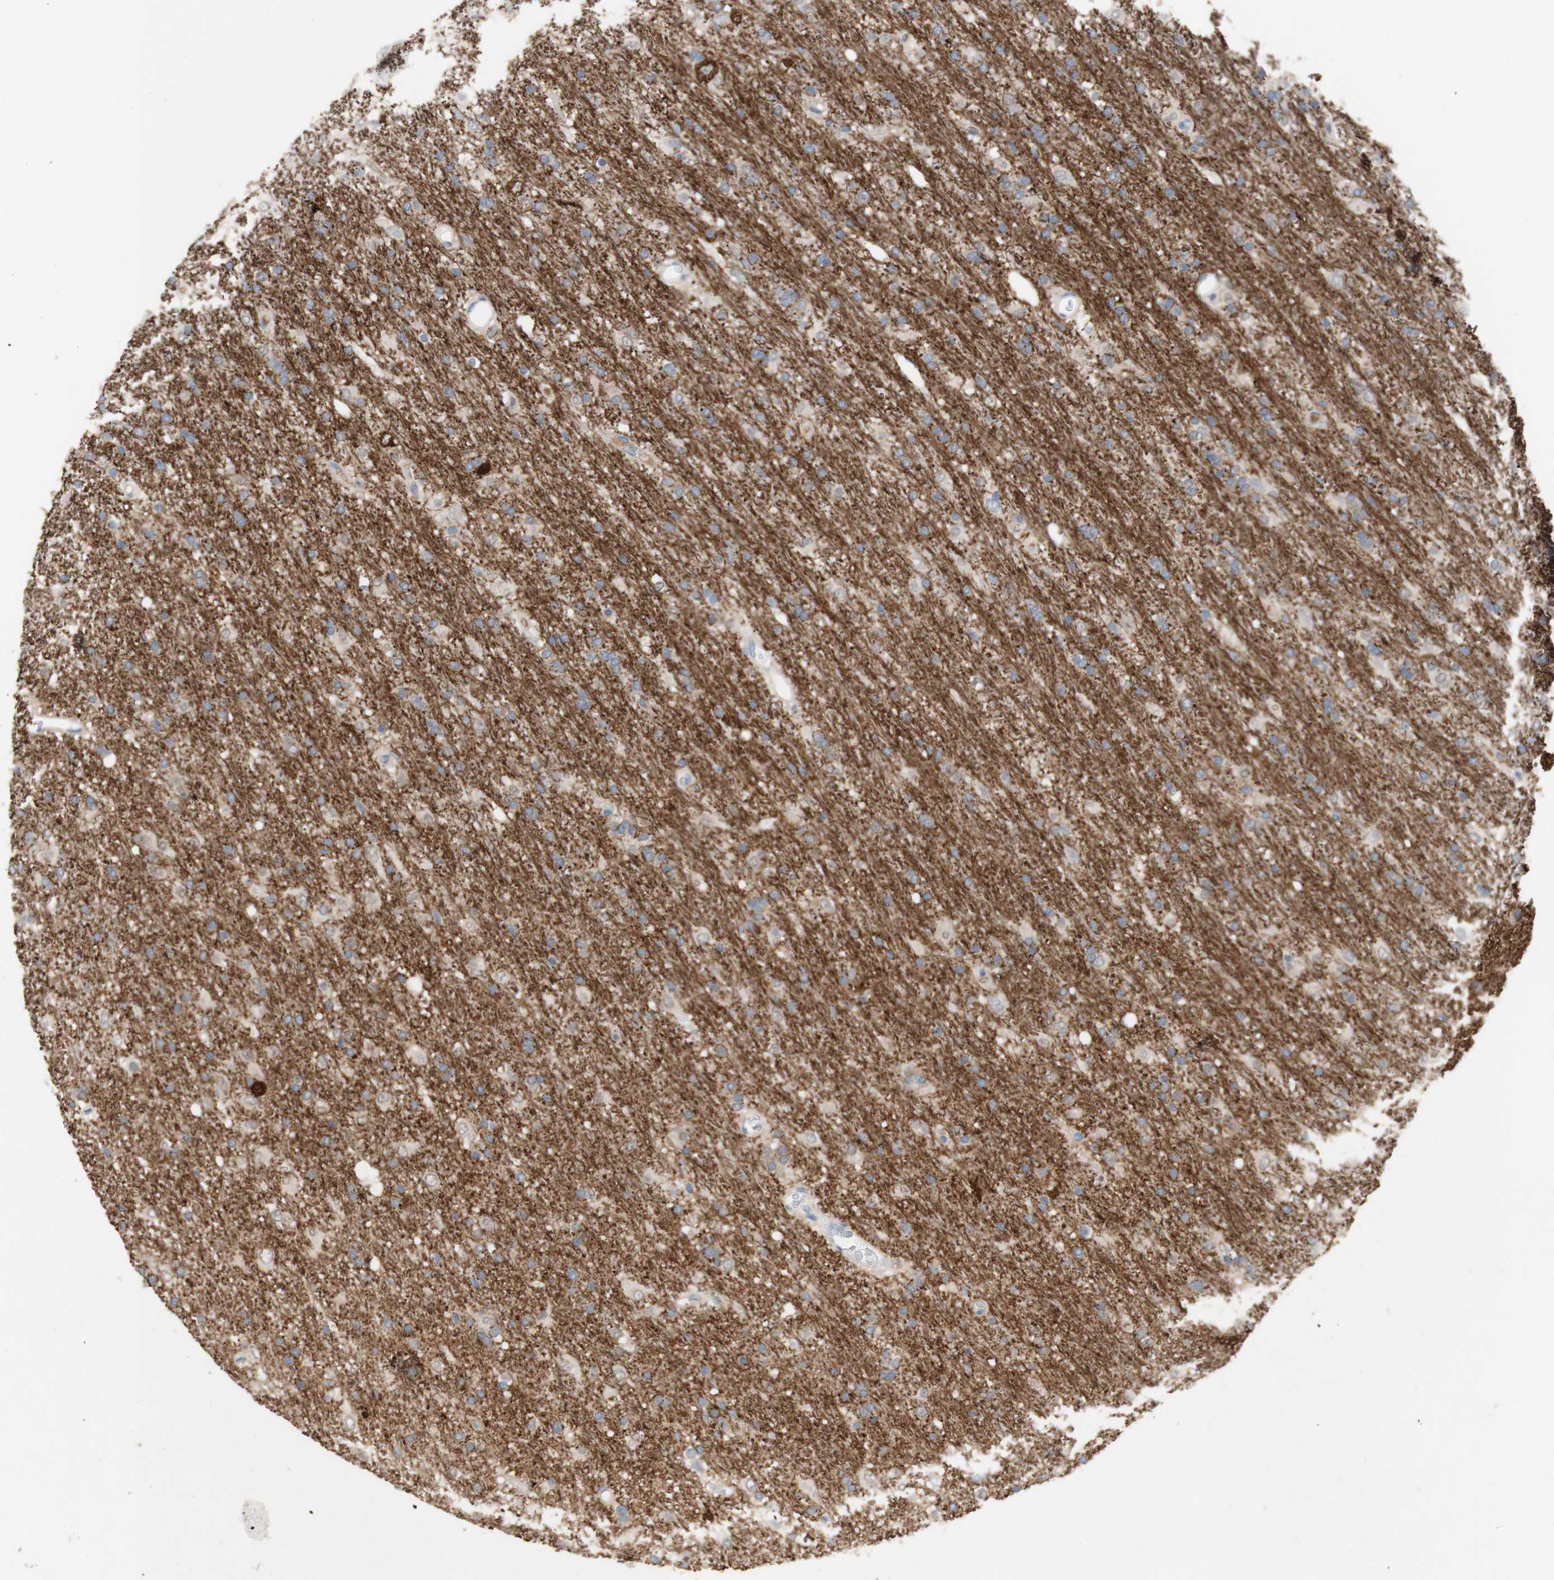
{"staining": {"intensity": "negative", "quantity": "none", "location": "none"}, "tissue": "glioma", "cell_type": "Tumor cells", "image_type": "cancer", "snomed": [{"axis": "morphology", "description": "Glioma, malignant, Low grade"}, {"axis": "topography", "description": "Brain"}], "caption": "Glioma stained for a protein using immunohistochemistry (IHC) displays no positivity tumor cells.", "gene": "PACSIN1", "patient": {"sex": "male", "age": 77}}